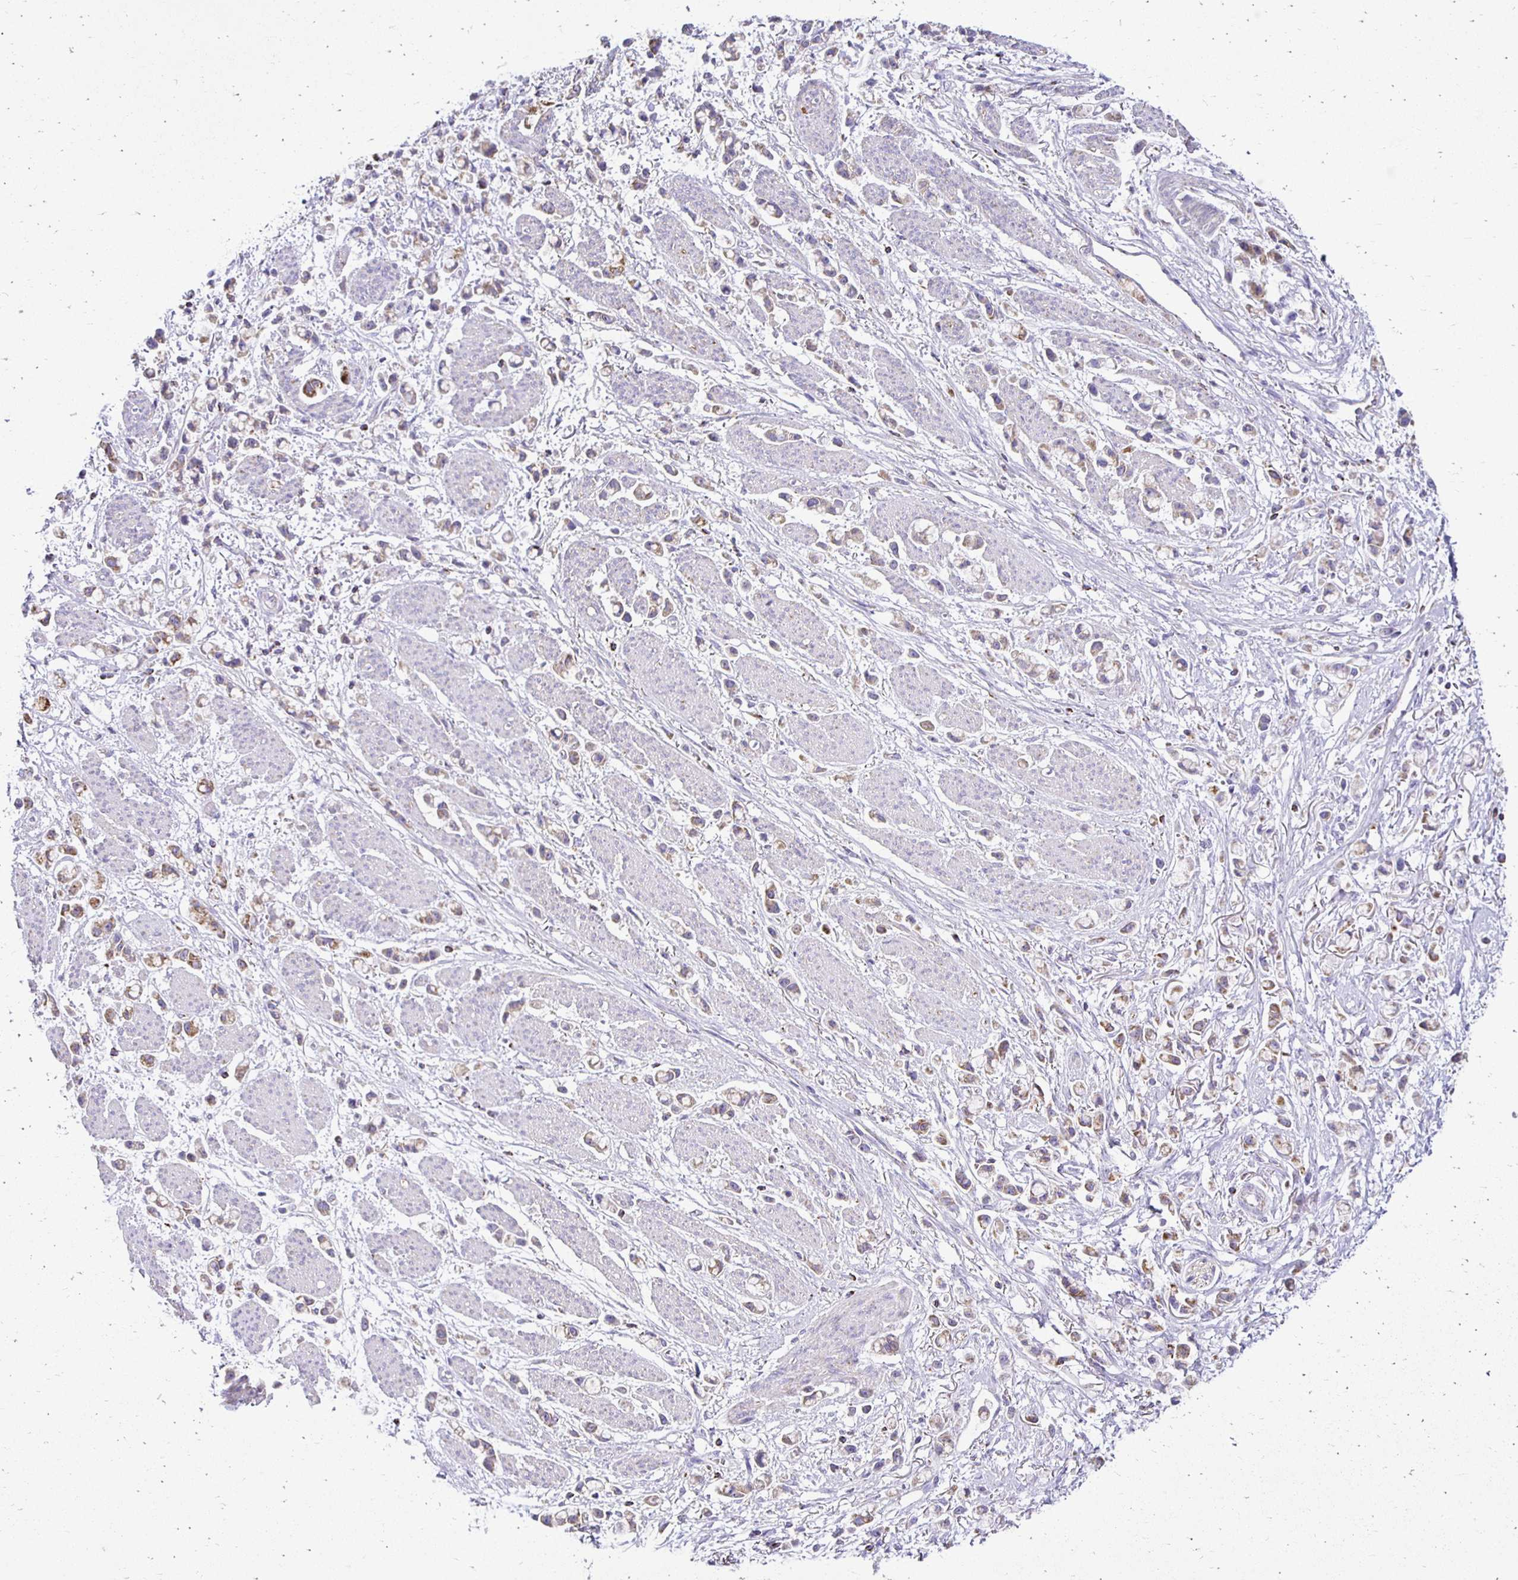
{"staining": {"intensity": "weak", "quantity": ">75%", "location": "cytoplasmic/membranous"}, "tissue": "stomach cancer", "cell_type": "Tumor cells", "image_type": "cancer", "snomed": [{"axis": "morphology", "description": "Adenocarcinoma, NOS"}, {"axis": "topography", "description": "Stomach"}], "caption": "This histopathology image reveals IHC staining of adenocarcinoma (stomach), with low weak cytoplasmic/membranous positivity in about >75% of tumor cells.", "gene": "PLAAT2", "patient": {"sex": "female", "age": 81}}